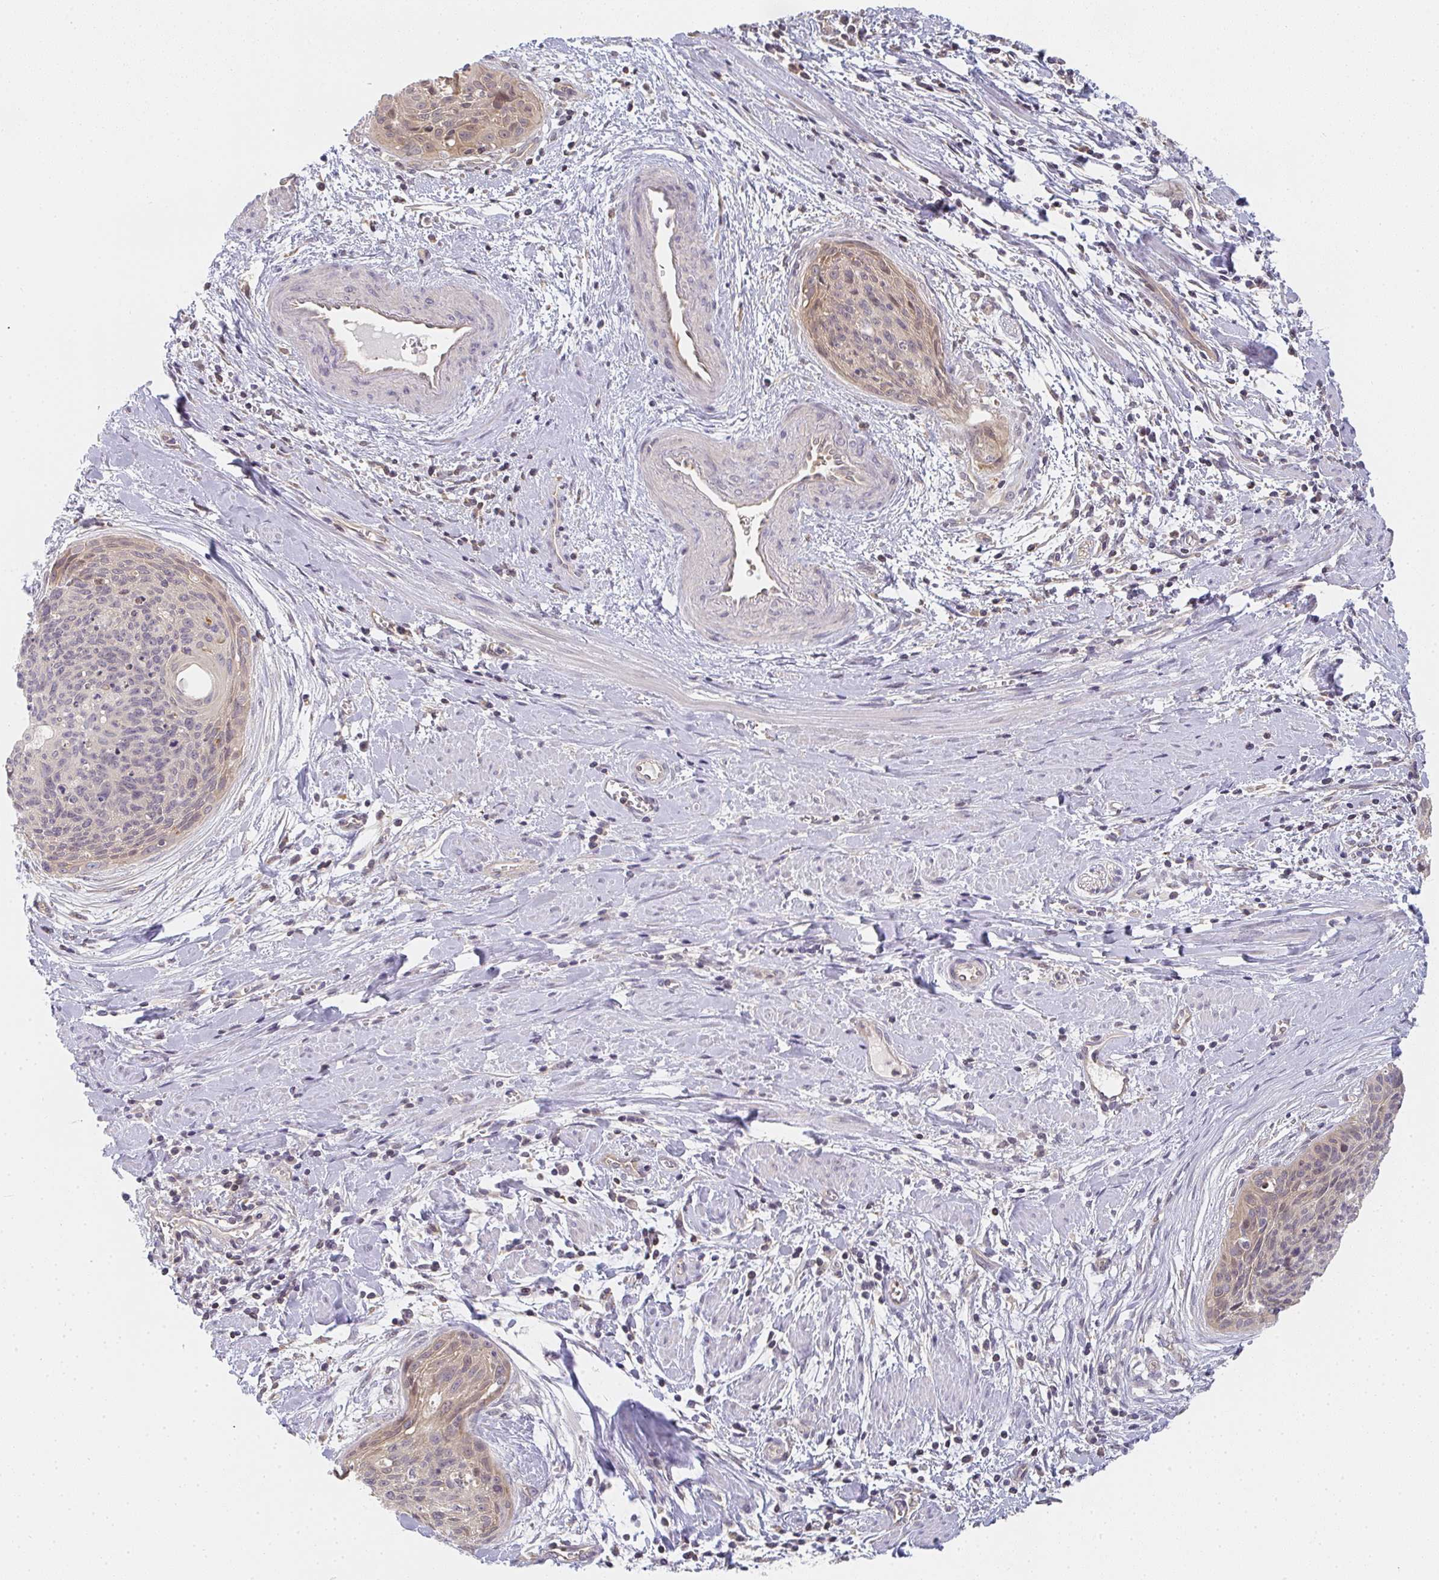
{"staining": {"intensity": "weak", "quantity": "25%-75%", "location": "cytoplasmic/membranous"}, "tissue": "cervical cancer", "cell_type": "Tumor cells", "image_type": "cancer", "snomed": [{"axis": "morphology", "description": "Squamous cell carcinoma, NOS"}, {"axis": "topography", "description": "Cervix"}], "caption": "Protein staining by immunohistochemistry demonstrates weak cytoplasmic/membranous positivity in approximately 25%-75% of tumor cells in cervical squamous cell carcinoma.", "gene": "GSDMB", "patient": {"sex": "female", "age": 55}}